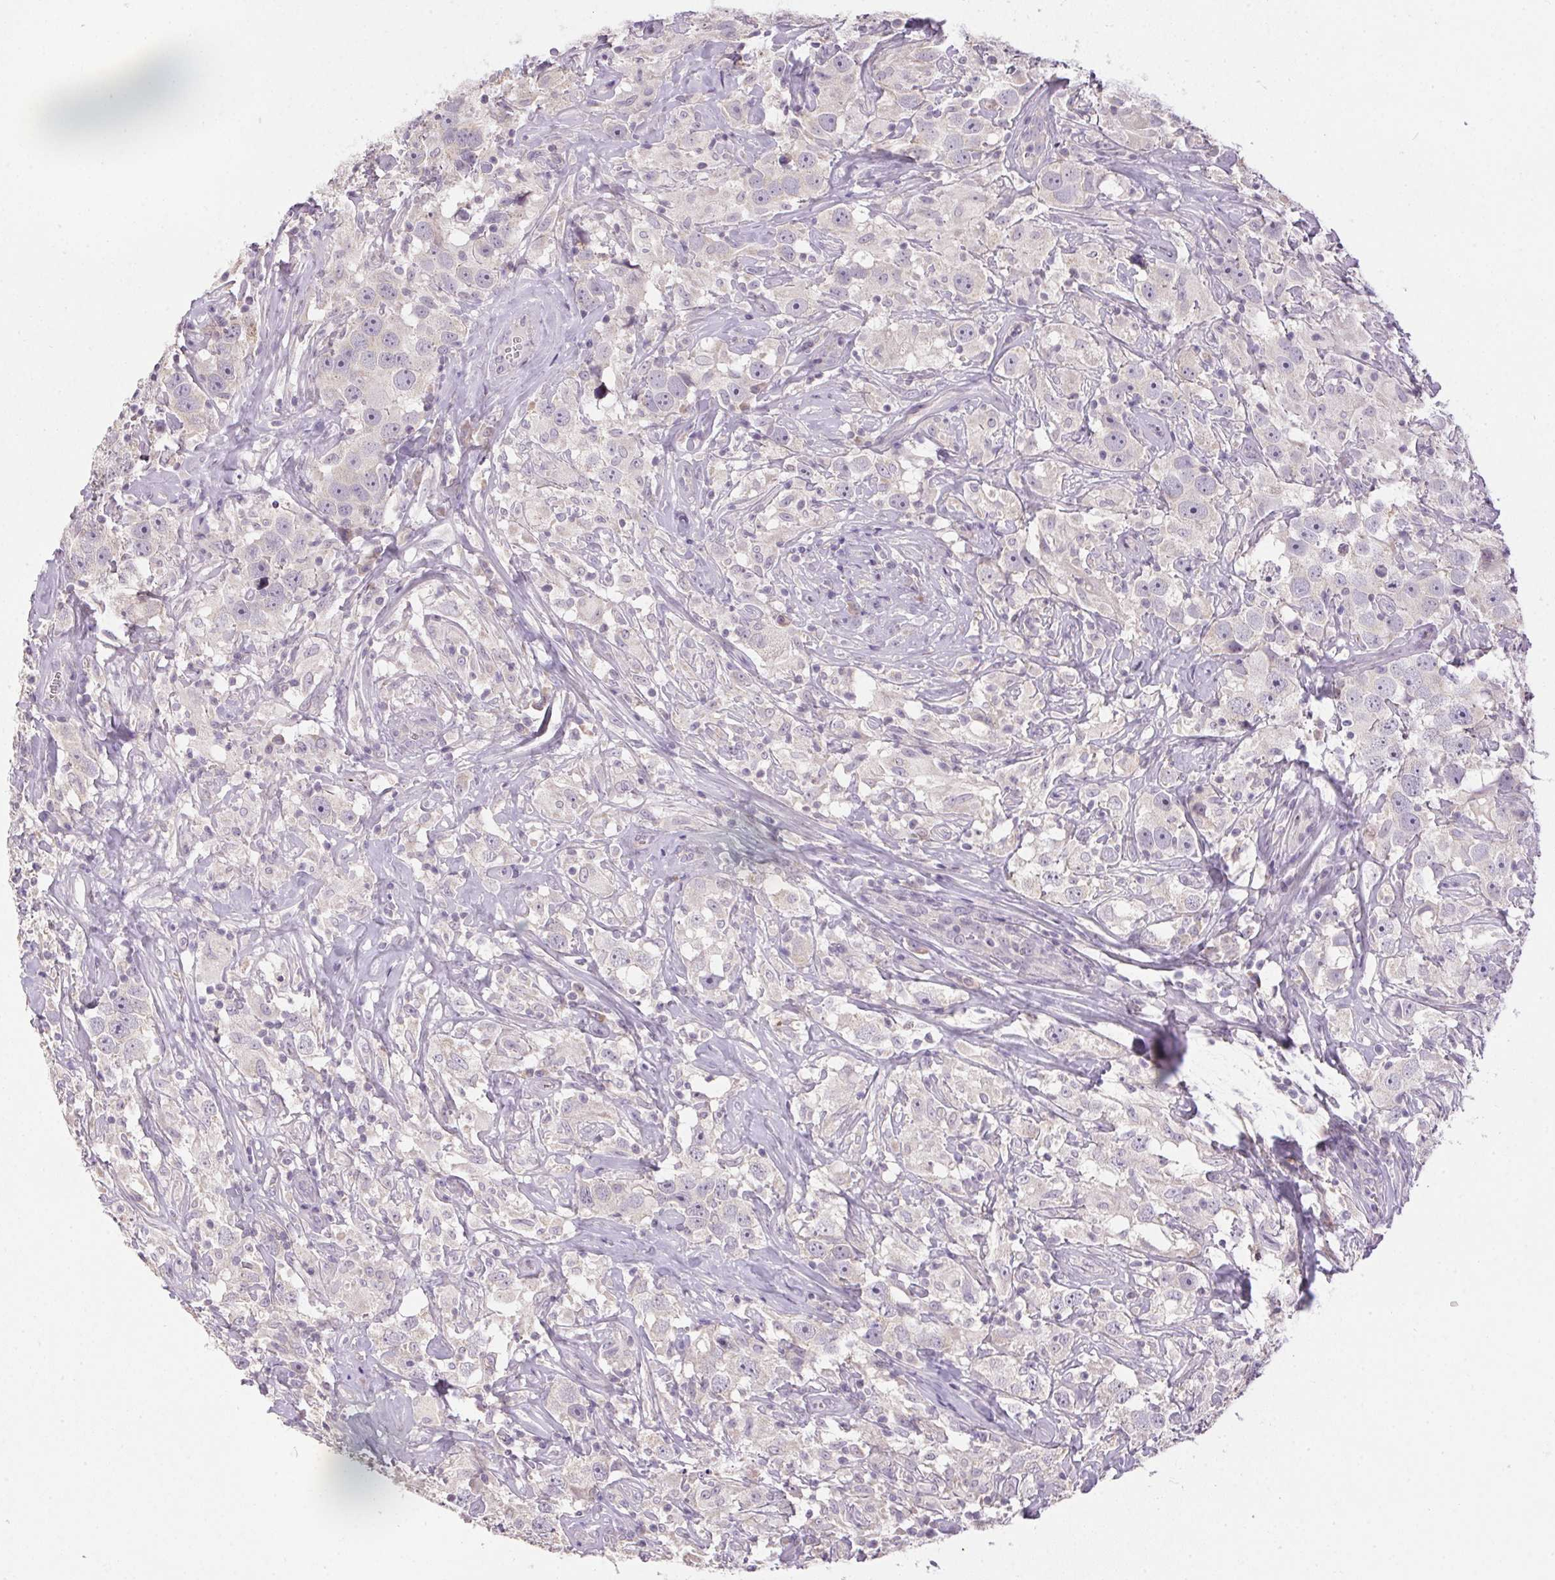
{"staining": {"intensity": "negative", "quantity": "none", "location": "none"}, "tissue": "testis cancer", "cell_type": "Tumor cells", "image_type": "cancer", "snomed": [{"axis": "morphology", "description": "Seminoma, NOS"}, {"axis": "topography", "description": "Testis"}], "caption": "This is an immunohistochemistry (IHC) histopathology image of human seminoma (testis). There is no expression in tumor cells.", "gene": "SPACA9", "patient": {"sex": "male", "age": 49}}